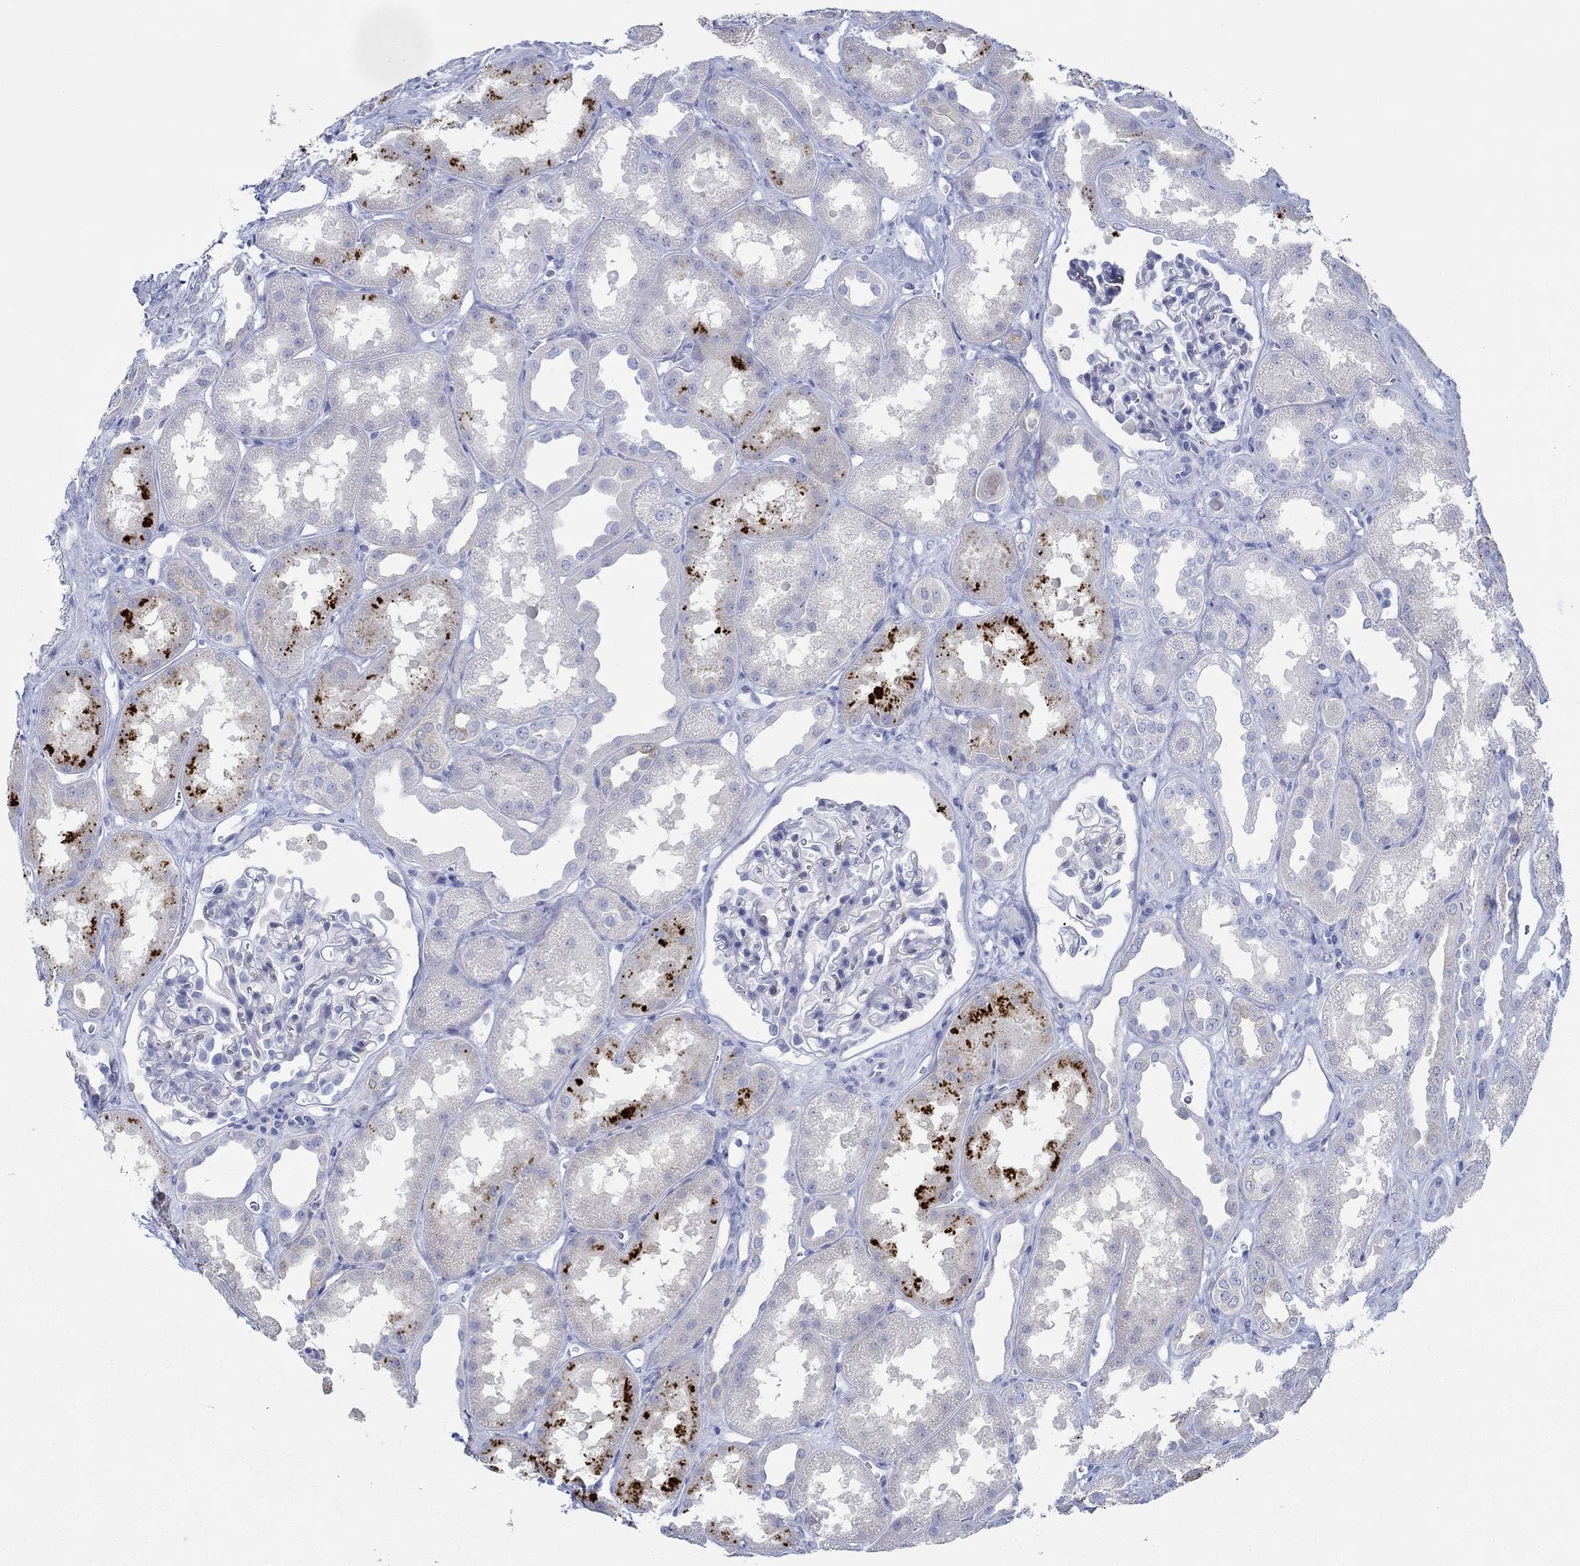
{"staining": {"intensity": "negative", "quantity": "none", "location": "none"}, "tissue": "kidney", "cell_type": "Cells in glomeruli", "image_type": "normal", "snomed": [{"axis": "morphology", "description": "Normal tissue, NOS"}, {"axis": "topography", "description": "Kidney"}], "caption": "This is an IHC photomicrograph of normal kidney. There is no positivity in cells in glomeruli.", "gene": "IGFBP6", "patient": {"sex": "male", "age": 61}}